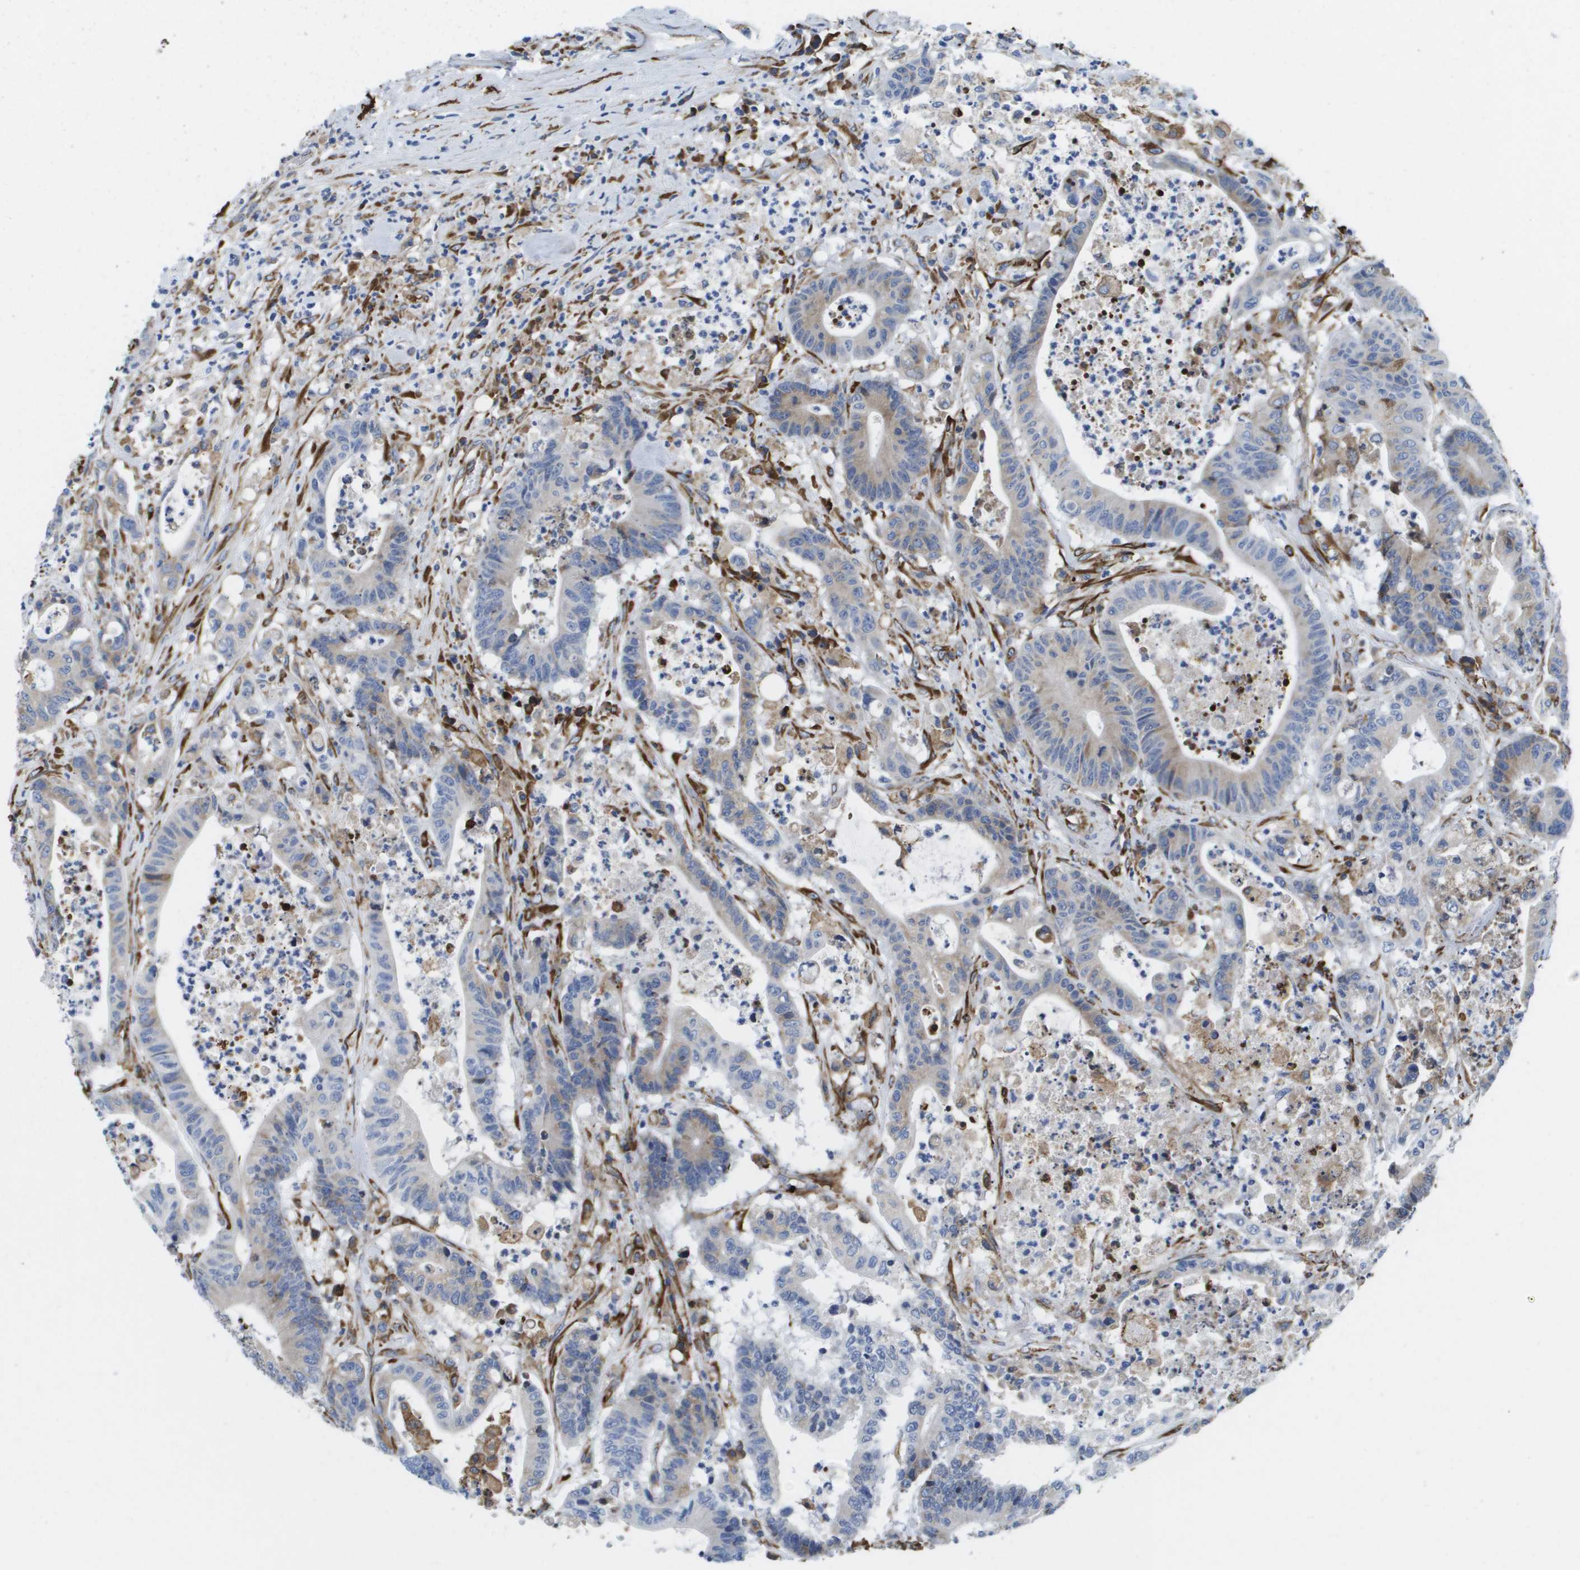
{"staining": {"intensity": "weak", "quantity": "<25%", "location": "cytoplasmic/membranous"}, "tissue": "colorectal cancer", "cell_type": "Tumor cells", "image_type": "cancer", "snomed": [{"axis": "morphology", "description": "Adenocarcinoma, NOS"}, {"axis": "topography", "description": "Colon"}], "caption": "Colorectal cancer (adenocarcinoma) was stained to show a protein in brown. There is no significant positivity in tumor cells. Brightfield microscopy of IHC stained with DAB (3,3'-diaminobenzidine) (brown) and hematoxylin (blue), captured at high magnification.", "gene": "ST3GAL2", "patient": {"sex": "female", "age": 84}}